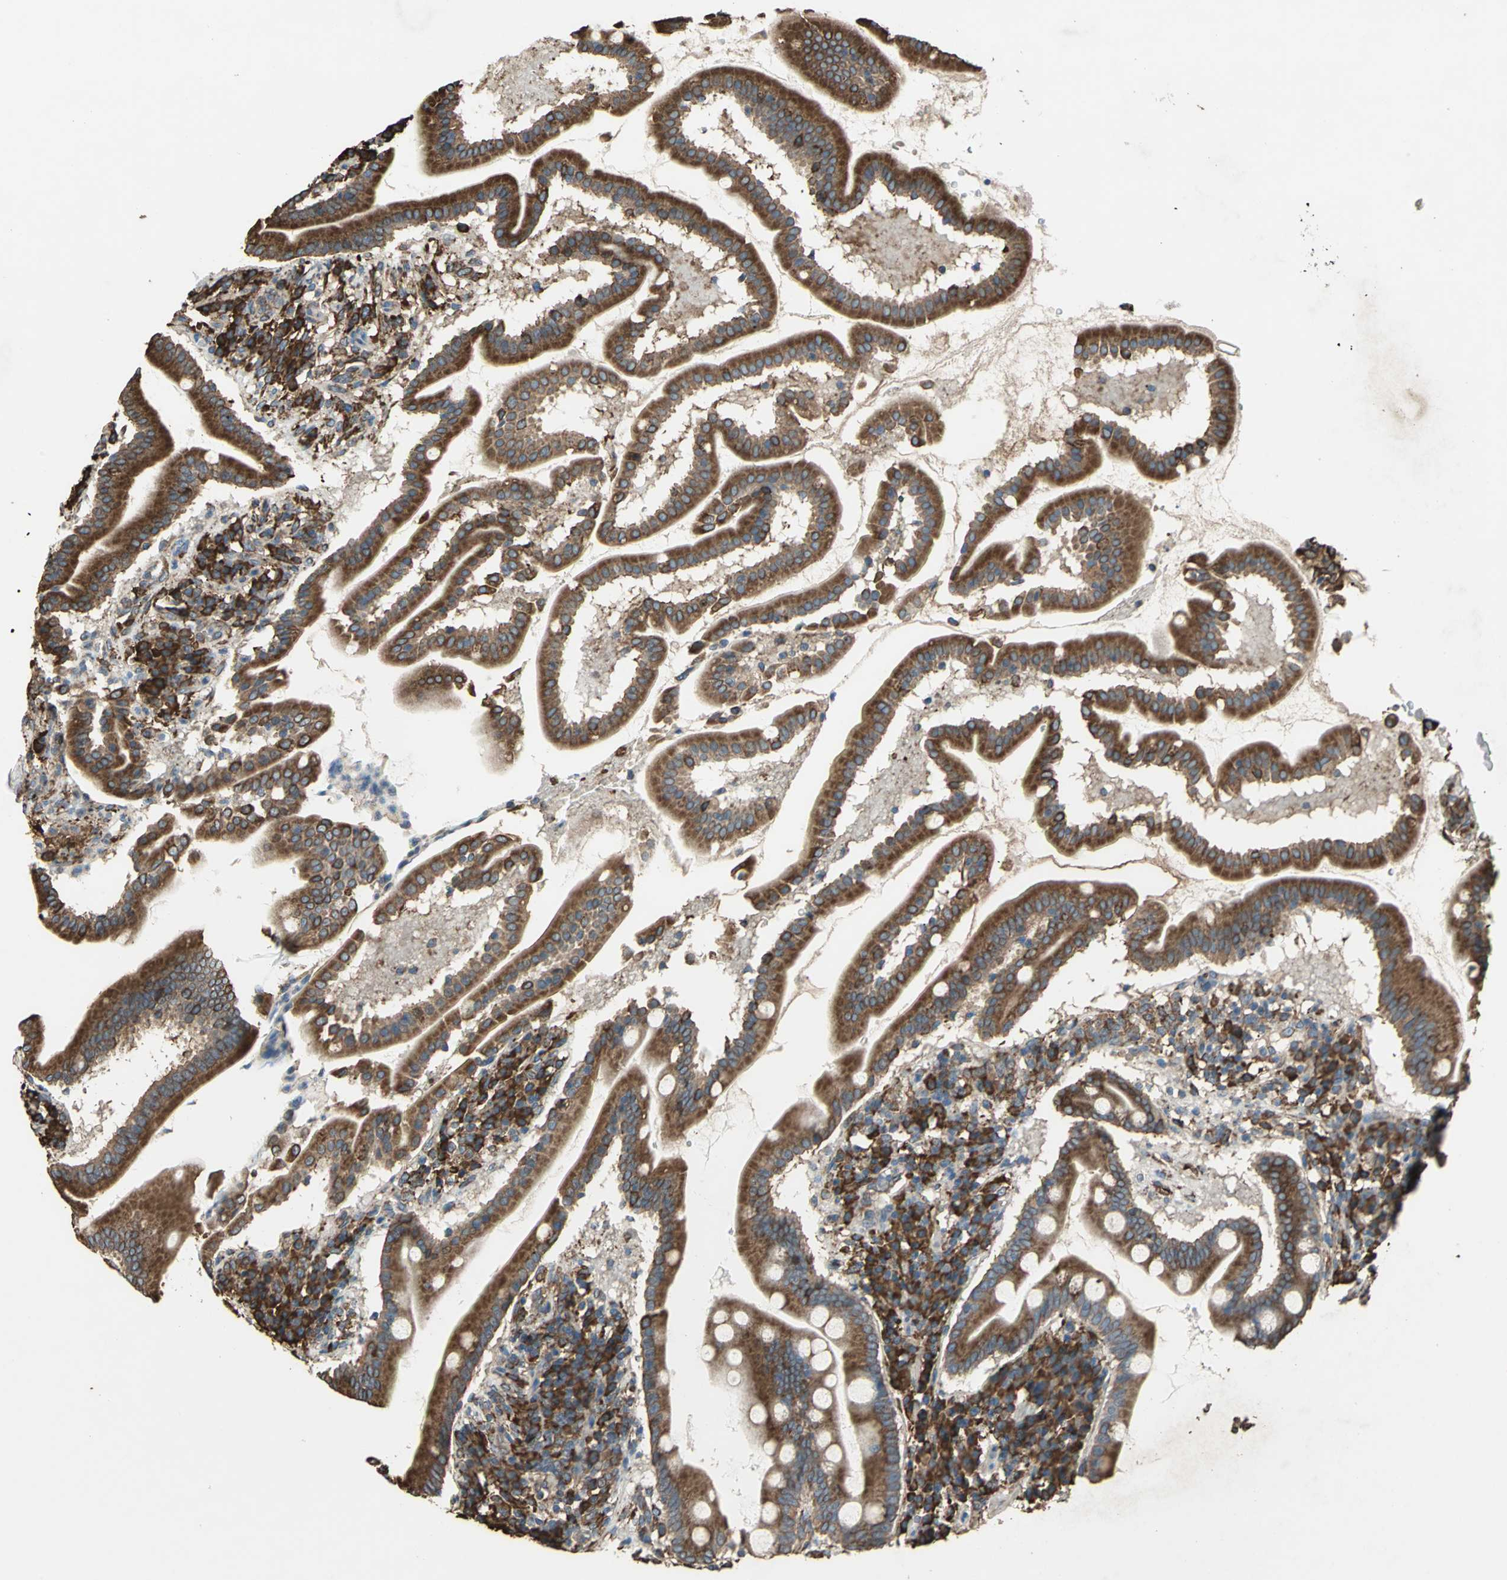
{"staining": {"intensity": "strong", "quantity": ">75%", "location": "cytoplasmic/membranous"}, "tissue": "duodenum", "cell_type": "Glandular cells", "image_type": "normal", "snomed": [{"axis": "morphology", "description": "Normal tissue, NOS"}, {"axis": "topography", "description": "Duodenum"}], "caption": "A photomicrograph showing strong cytoplasmic/membranous positivity in about >75% of glandular cells in unremarkable duodenum, as visualized by brown immunohistochemical staining.", "gene": "GPANK1", "patient": {"sex": "male", "age": 50}}